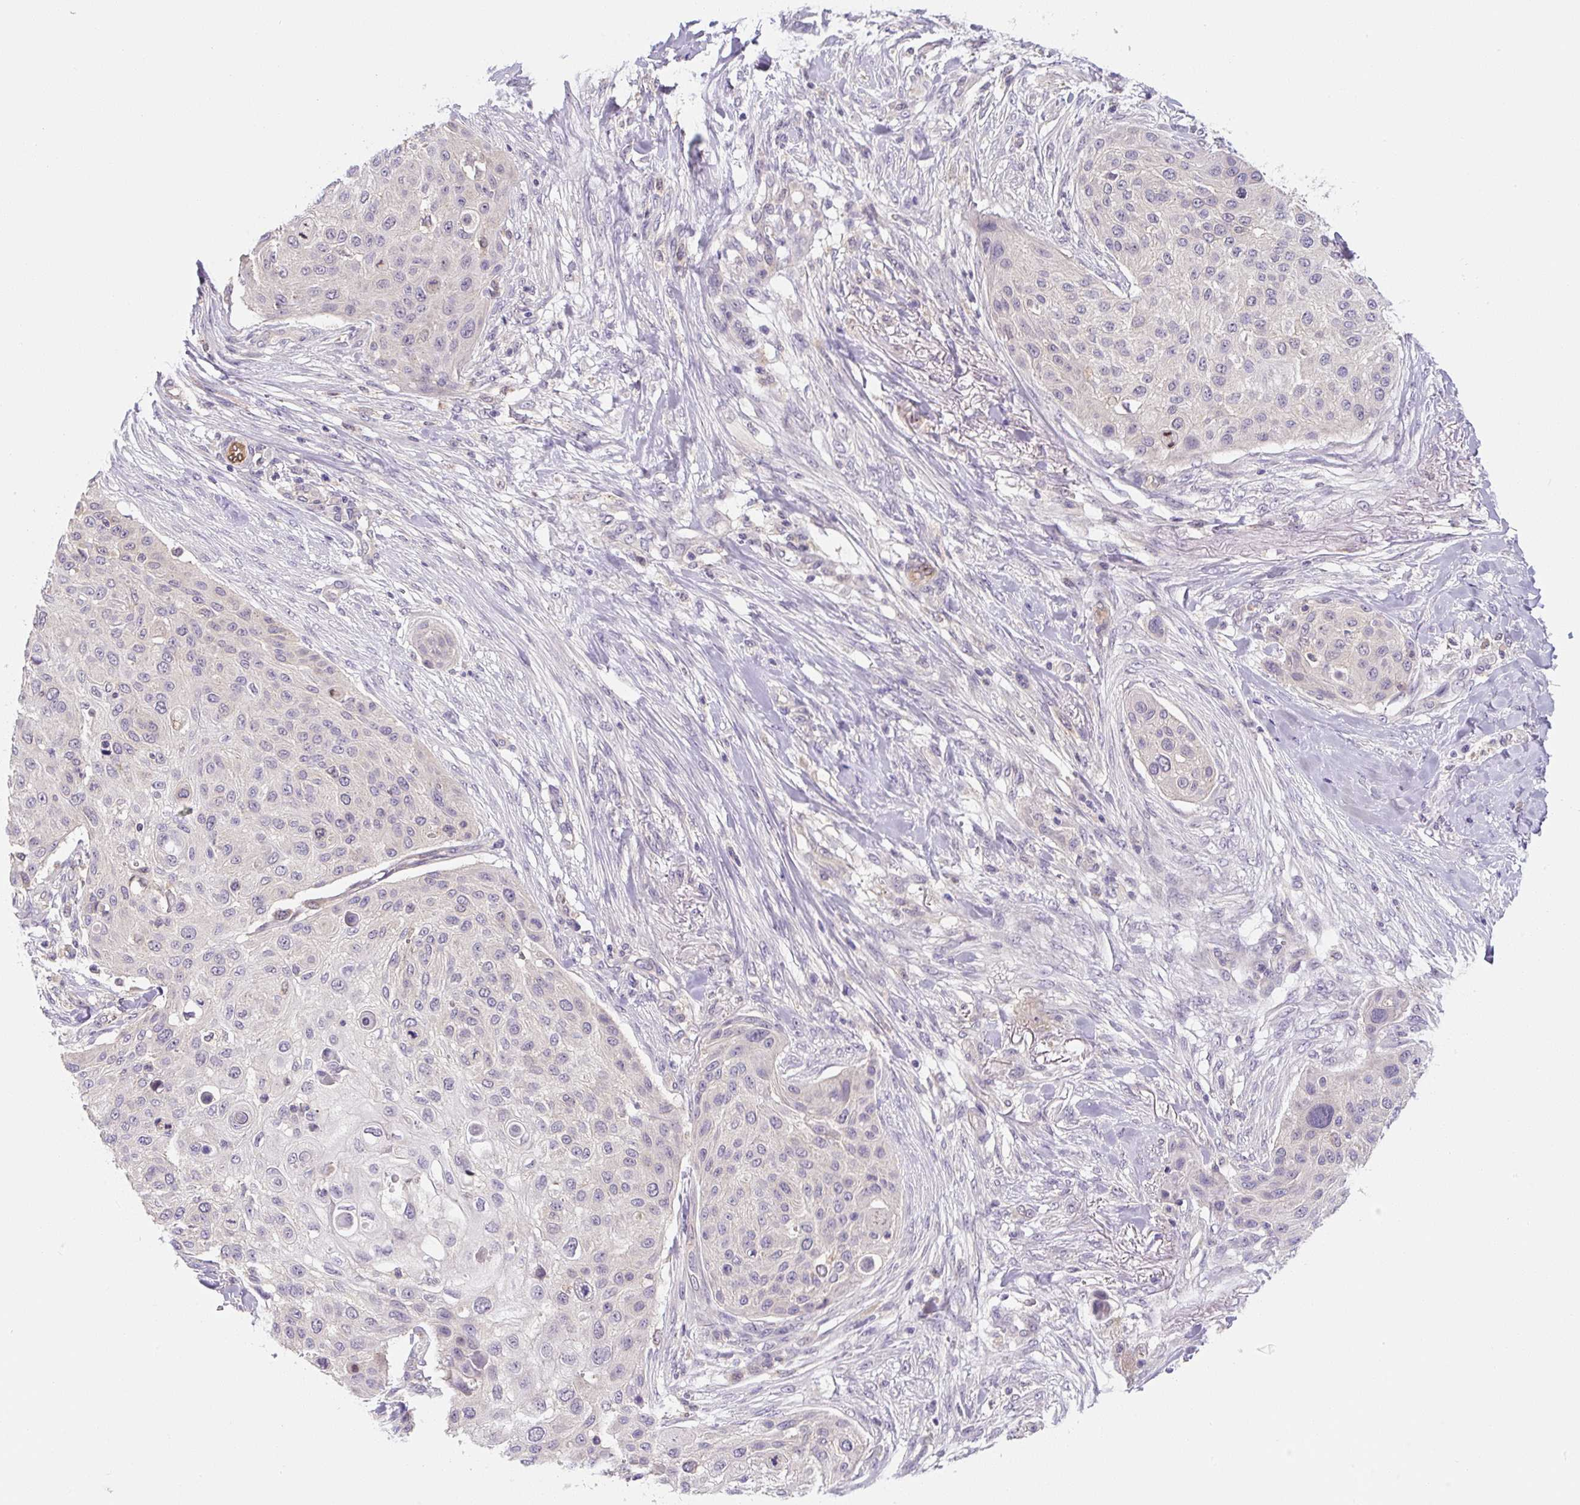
{"staining": {"intensity": "negative", "quantity": "none", "location": "none"}, "tissue": "skin cancer", "cell_type": "Tumor cells", "image_type": "cancer", "snomed": [{"axis": "morphology", "description": "Squamous cell carcinoma, NOS"}, {"axis": "topography", "description": "Skin"}], "caption": "Immunohistochemical staining of squamous cell carcinoma (skin) reveals no significant positivity in tumor cells.", "gene": "PLA2G4A", "patient": {"sex": "female", "age": 87}}